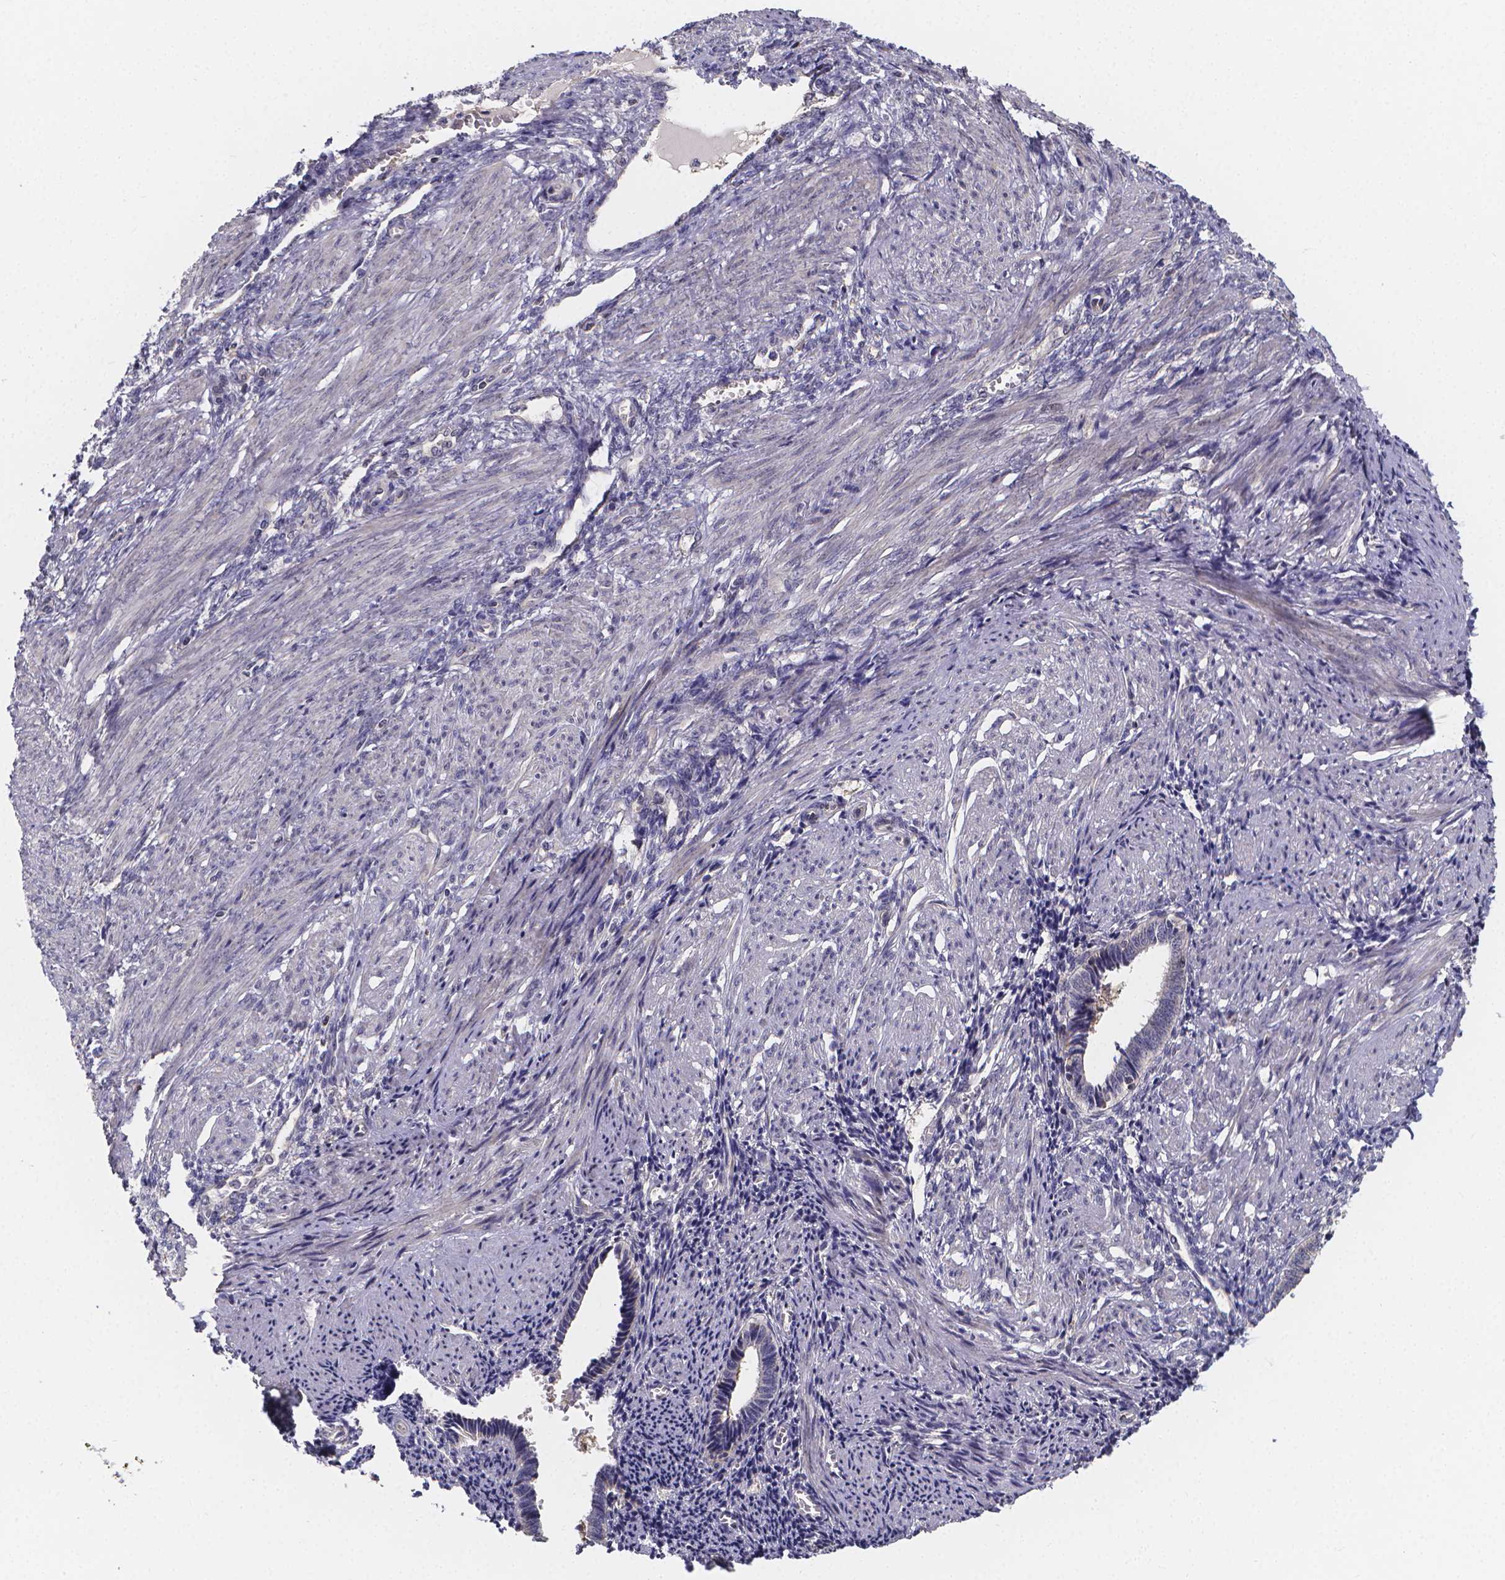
{"staining": {"intensity": "negative", "quantity": "none", "location": "none"}, "tissue": "endometrium", "cell_type": "Cells in endometrial stroma", "image_type": "normal", "snomed": [{"axis": "morphology", "description": "Normal tissue, NOS"}, {"axis": "topography", "description": "Endometrium"}], "caption": "The immunohistochemistry (IHC) image has no significant positivity in cells in endometrial stroma of endometrium.", "gene": "PAH", "patient": {"sex": "female", "age": 42}}